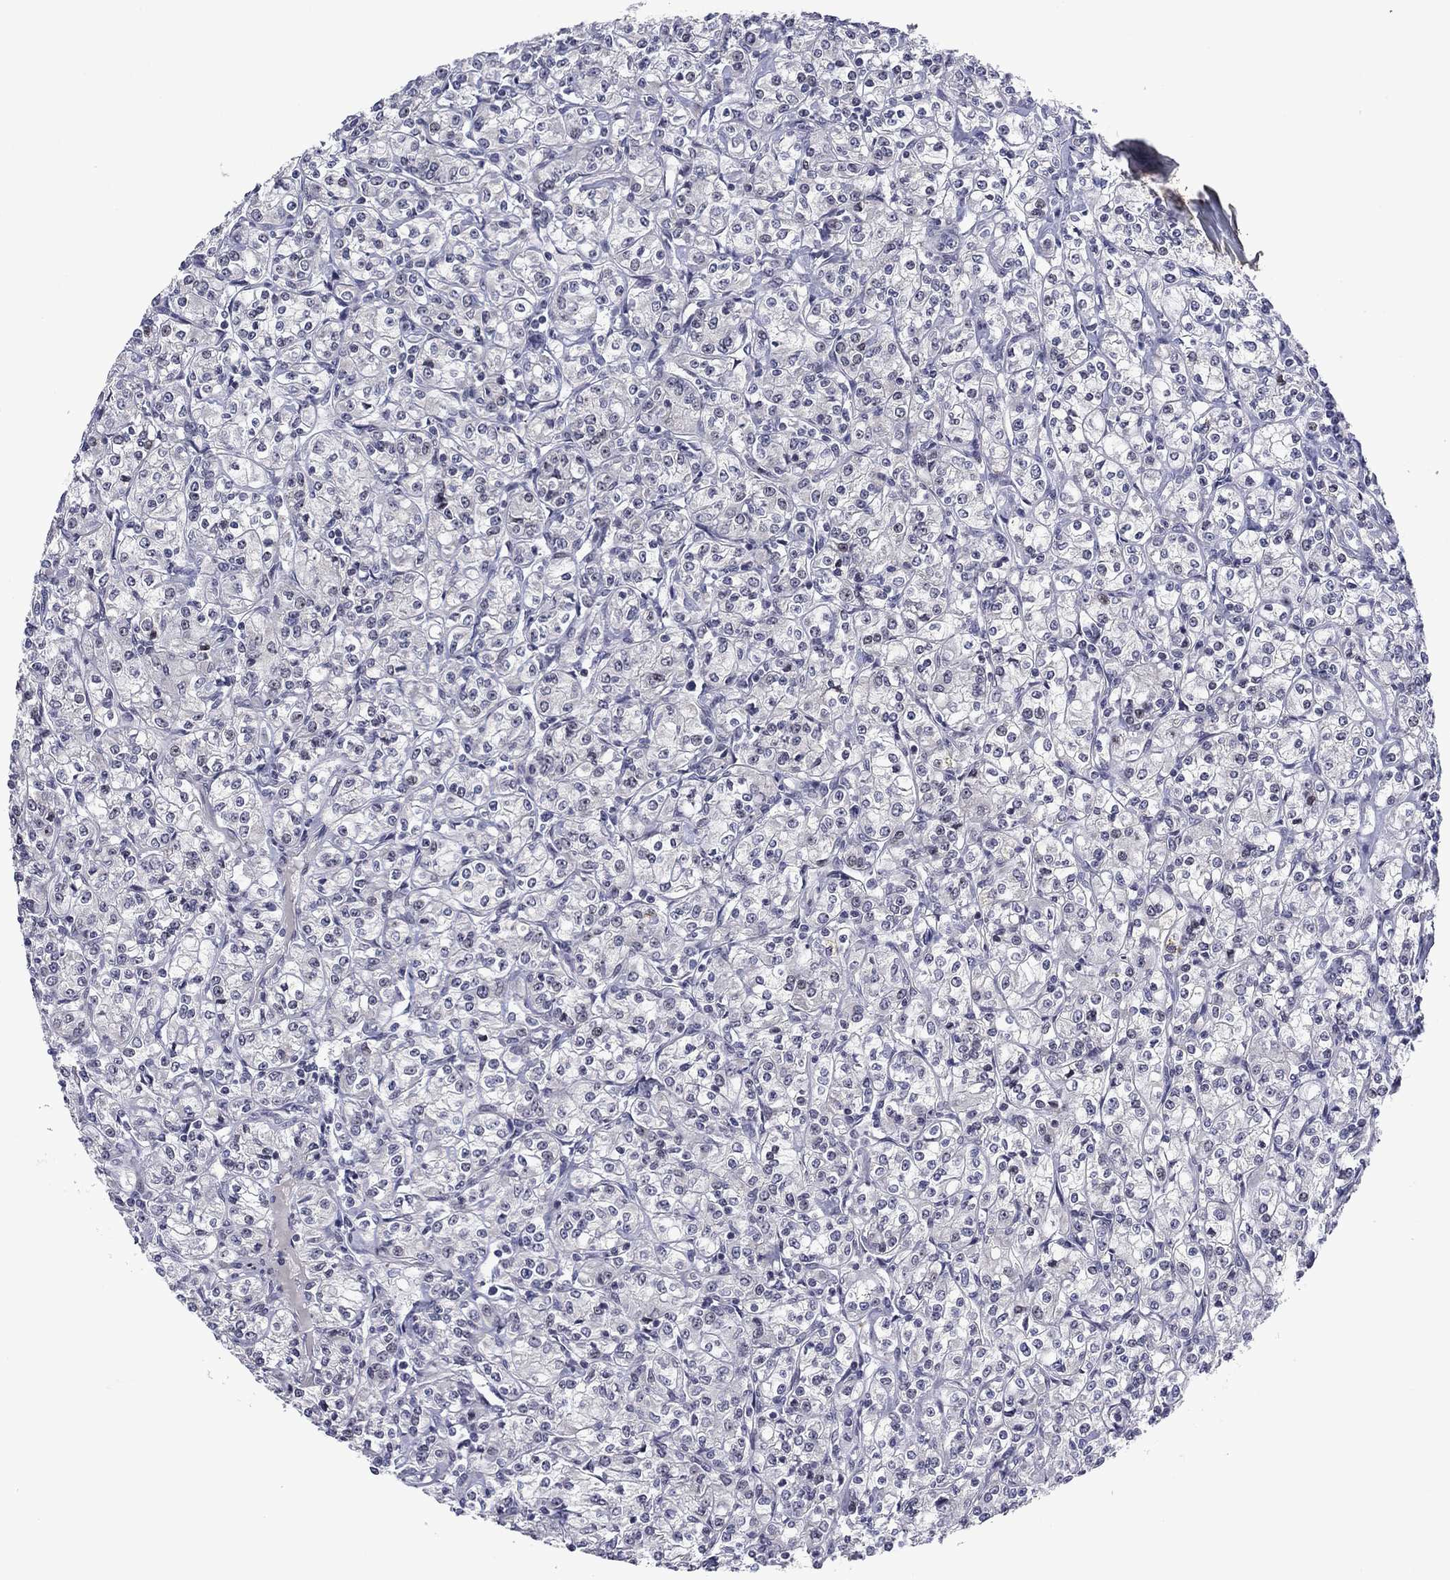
{"staining": {"intensity": "negative", "quantity": "none", "location": "none"}, "tissue": "renal cancer", "cell_type": "Tumor cells", "image_type": "cancer", "snomed": [{"axis": "morphology", "description": "Adenocarcinoma, NOS"}, {"axis": "topography", "description": "Kidney"}], "caption": "Histopathology image shows no significant protein staining in tumor cells of adenocarcinoma (renal). Brightfield microscopy of IHC stained with DAB (3,3'-diaminobenzidine) (brown) and hematoxylin (blue), captured at high magnification.", "gene": "SURF2", "patient": {"sex": "male", "age": 77}}